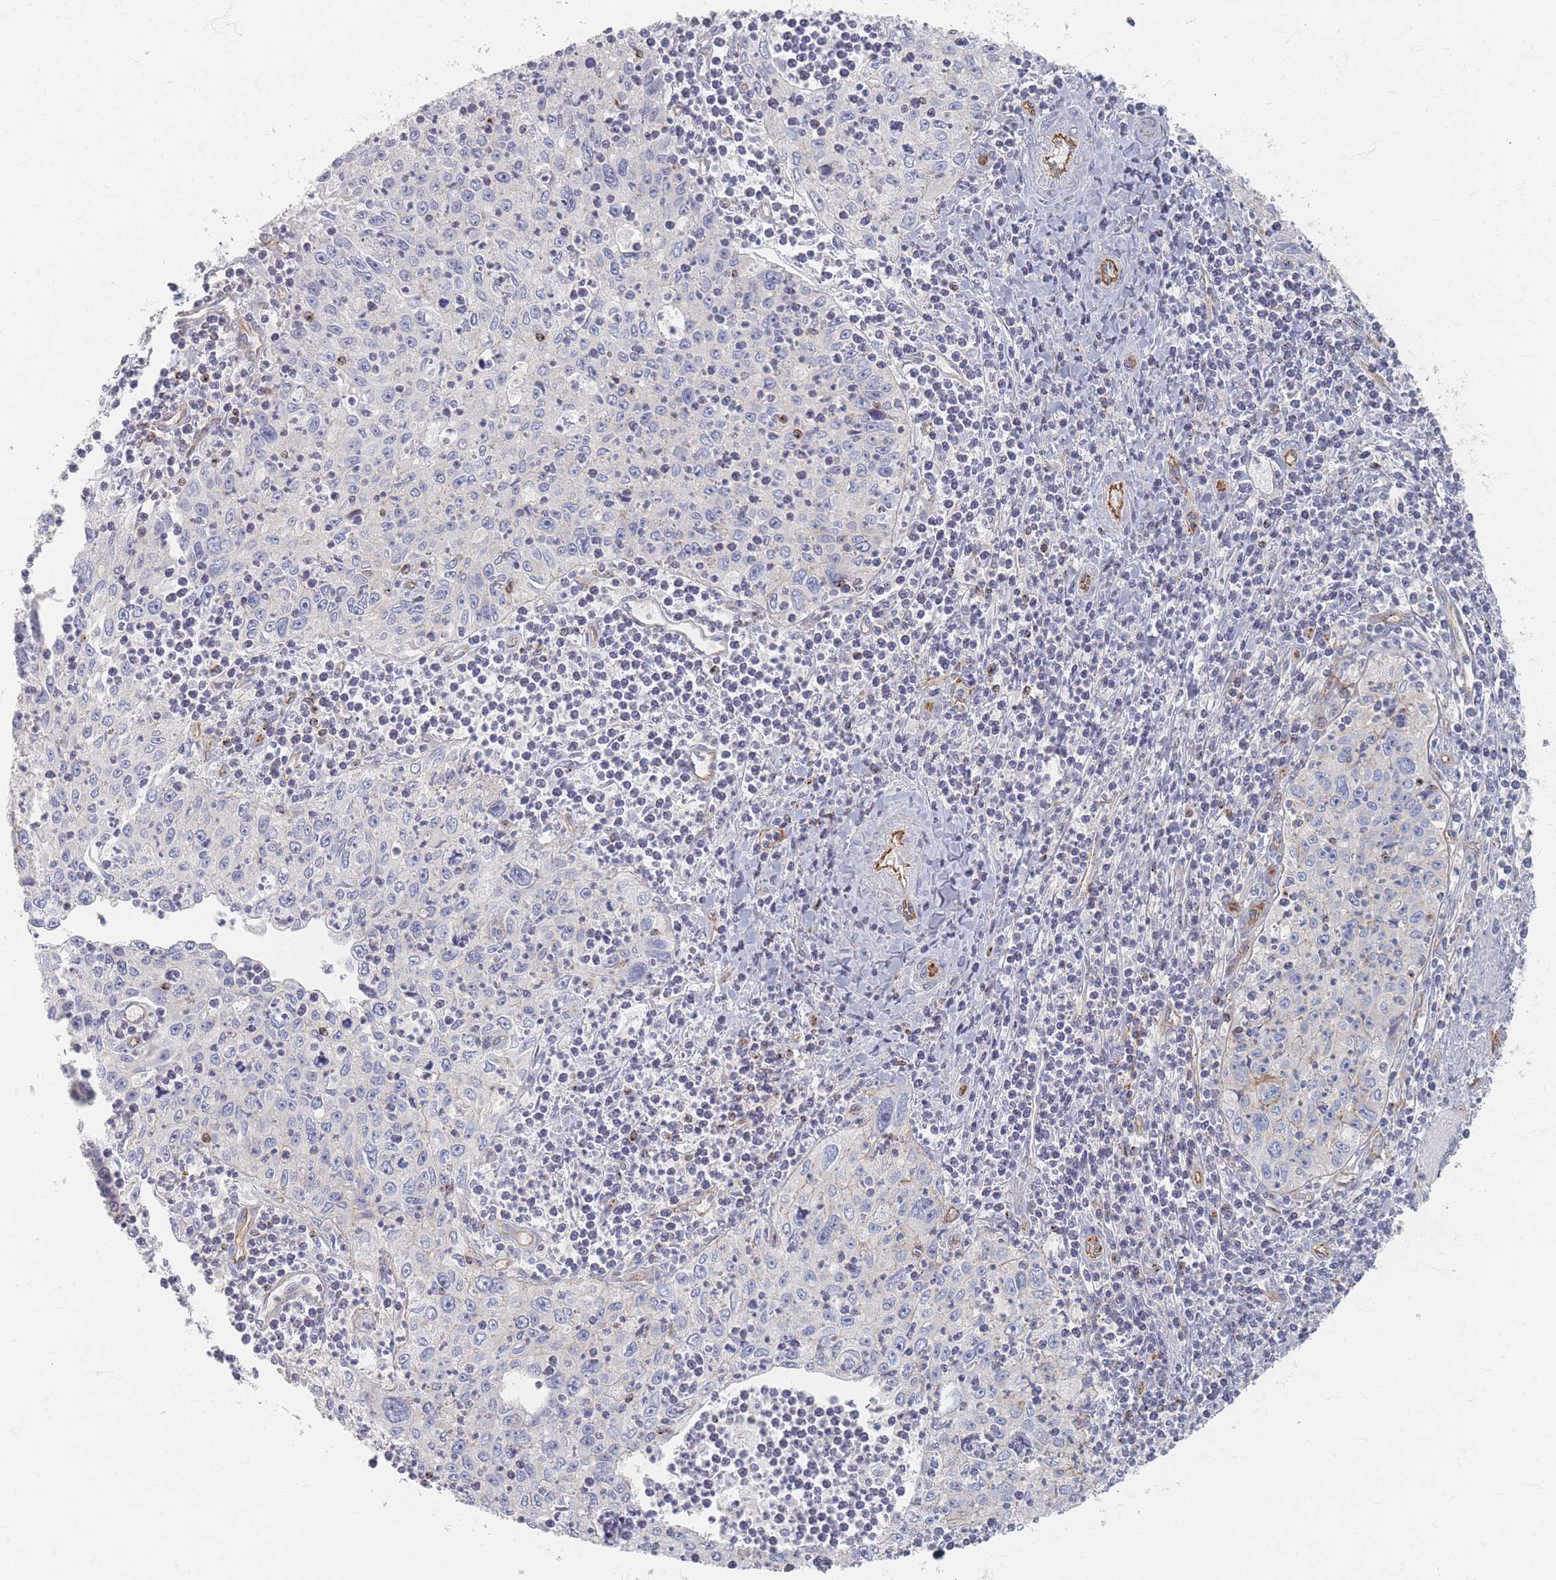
{"staining": {"intensity": "negative", "quantity": "none", "location": "none"}, "tissue": "cervical cancer", "cell_type": "Tumor cells", "image_type": "cancer", "snomed": [{"axis": "morphology", "description": "Squamous cell carcinoma, NOS"}, {"axis": "topography", "description": "Cervix"}], "caption": "Cervical cancer stained for a protein using immunohistochemistry demonstrates no positivity tumor cells.", "gene": "GNB1", "patient": {"sex": "female", "age": 30}}